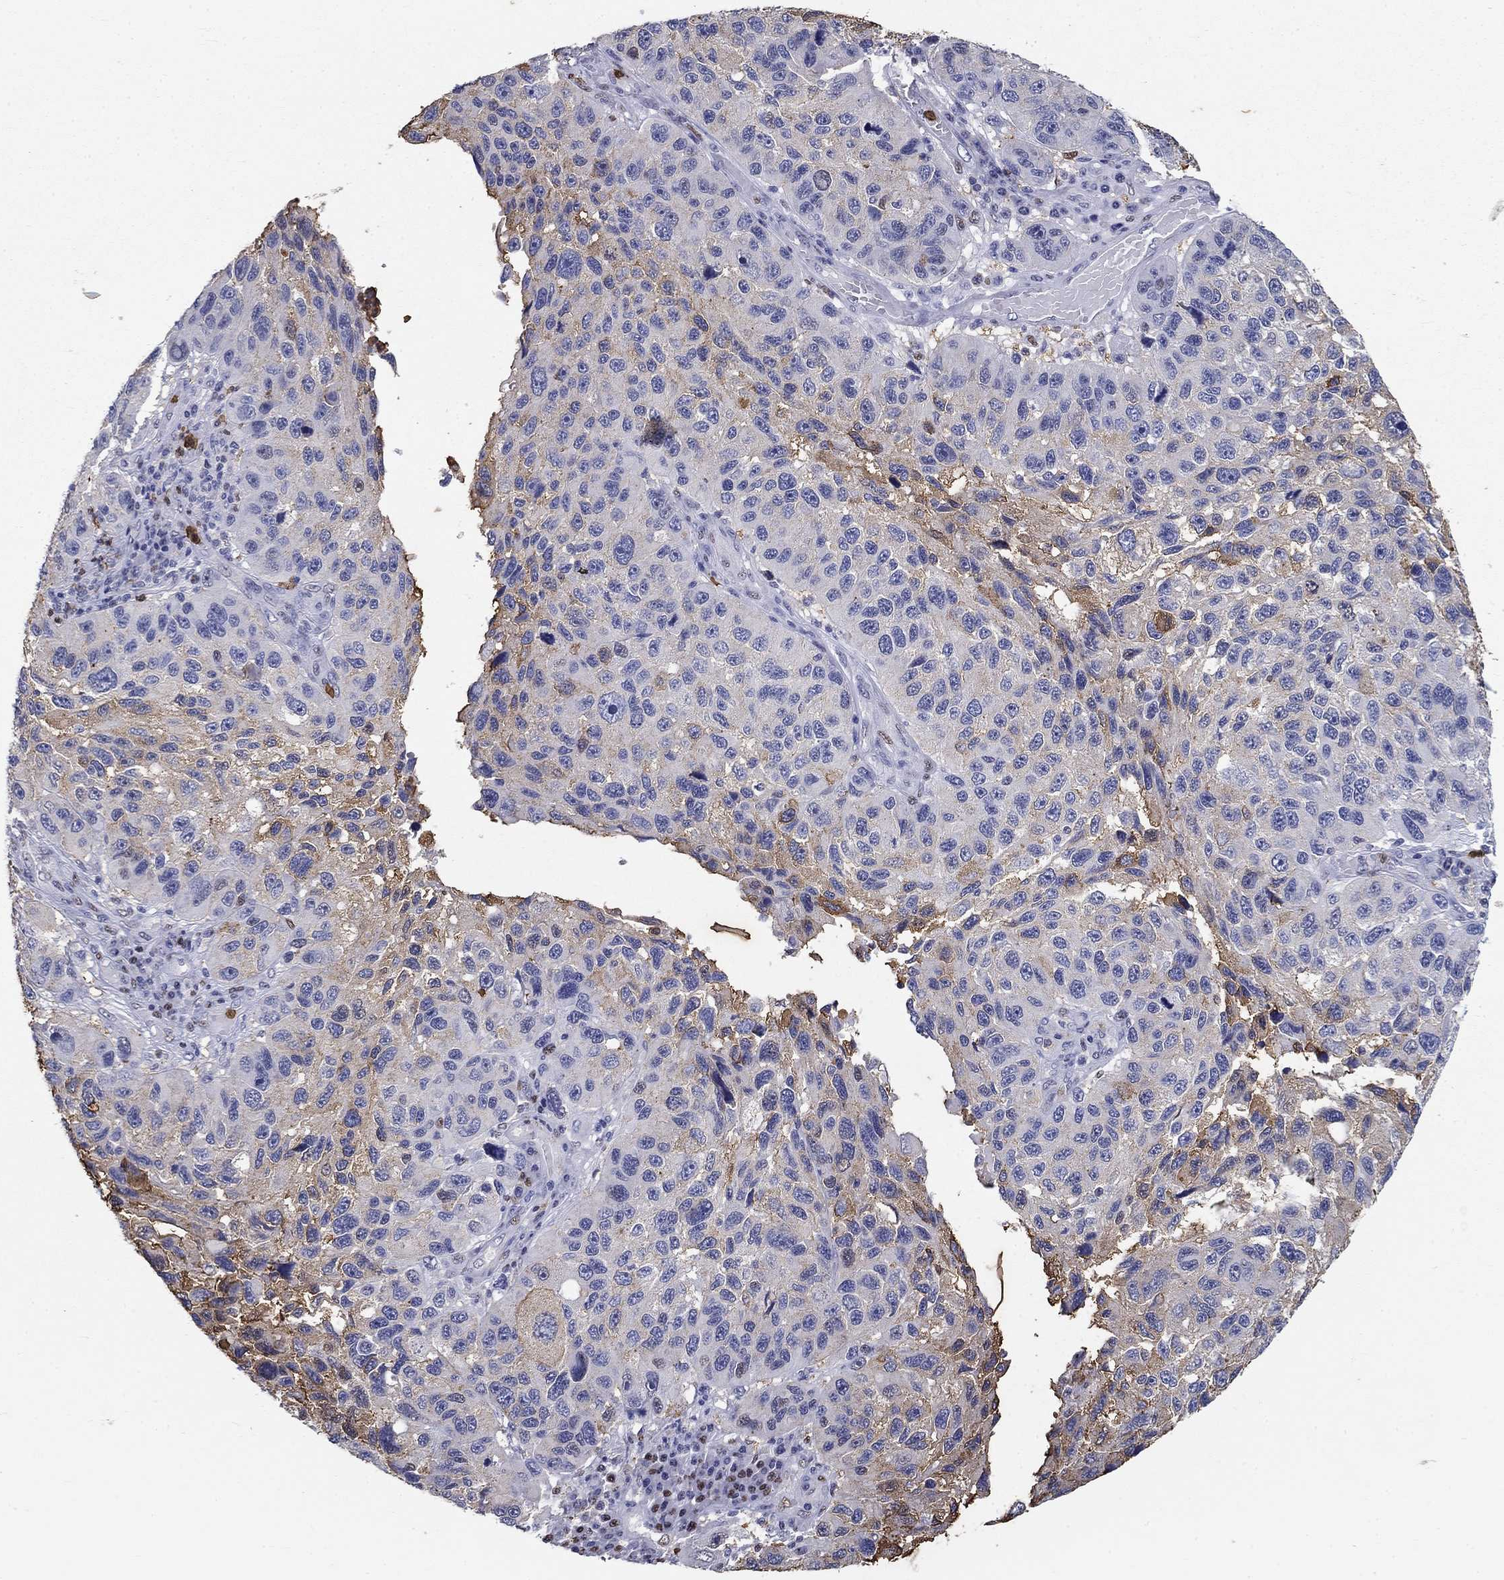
{"staining": {"intensity": "negative", "quantity": "none", "location": "none"}, "tissue": "melanoma", "cell_type": "Tumor cells", "image_type": "cancer", "snomed": [{"axis": "morphology", "description": "Malignant melanoma, NOS"}, {"axis": "topography", "description": "Skin"}], "caption": "Malignant melanoma was stained to show a protein in brown. There is no significant positivity in tumor cells.", "gene": "IGSF8", "patient": {"sex": "male", "age": 53}}